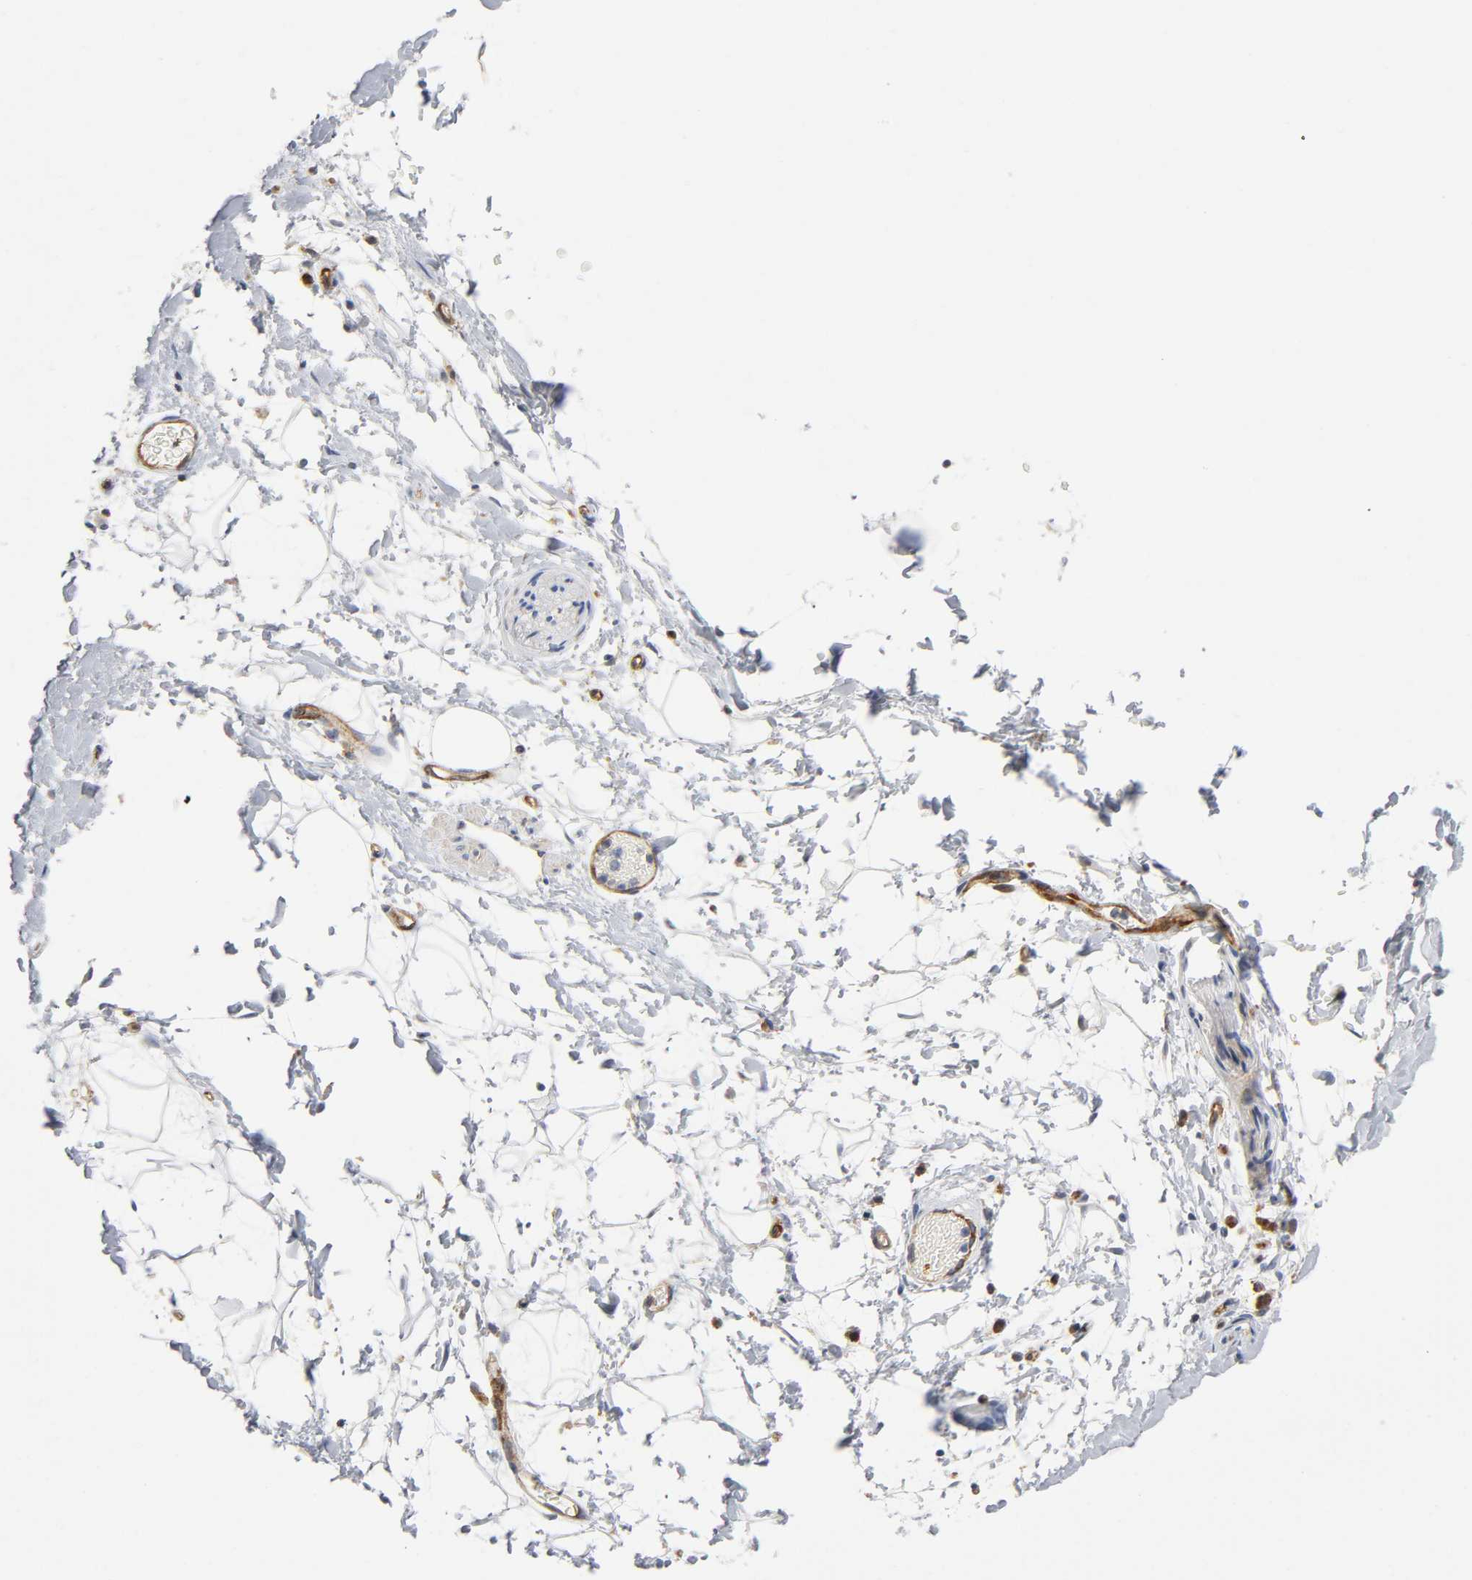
{"staining": {"intensity": "negative", "quantity": "none", "location": "none"}, "tissue": "adipose tissue", "cell_type": "Adipocytes", "image_type": "normal", "snomed": [{"axis": "morphology", "description": "Normal tissue, NOS"}, {"axis": "topography", "description": "Soft tissue"}], "caption": "IHC histopathology image of normal adipose tissue stained for a protein (brown), which displays no staining in adipocytes.", "gene": "CD2AP", "patient": {"sex": "male", "age": 72}}